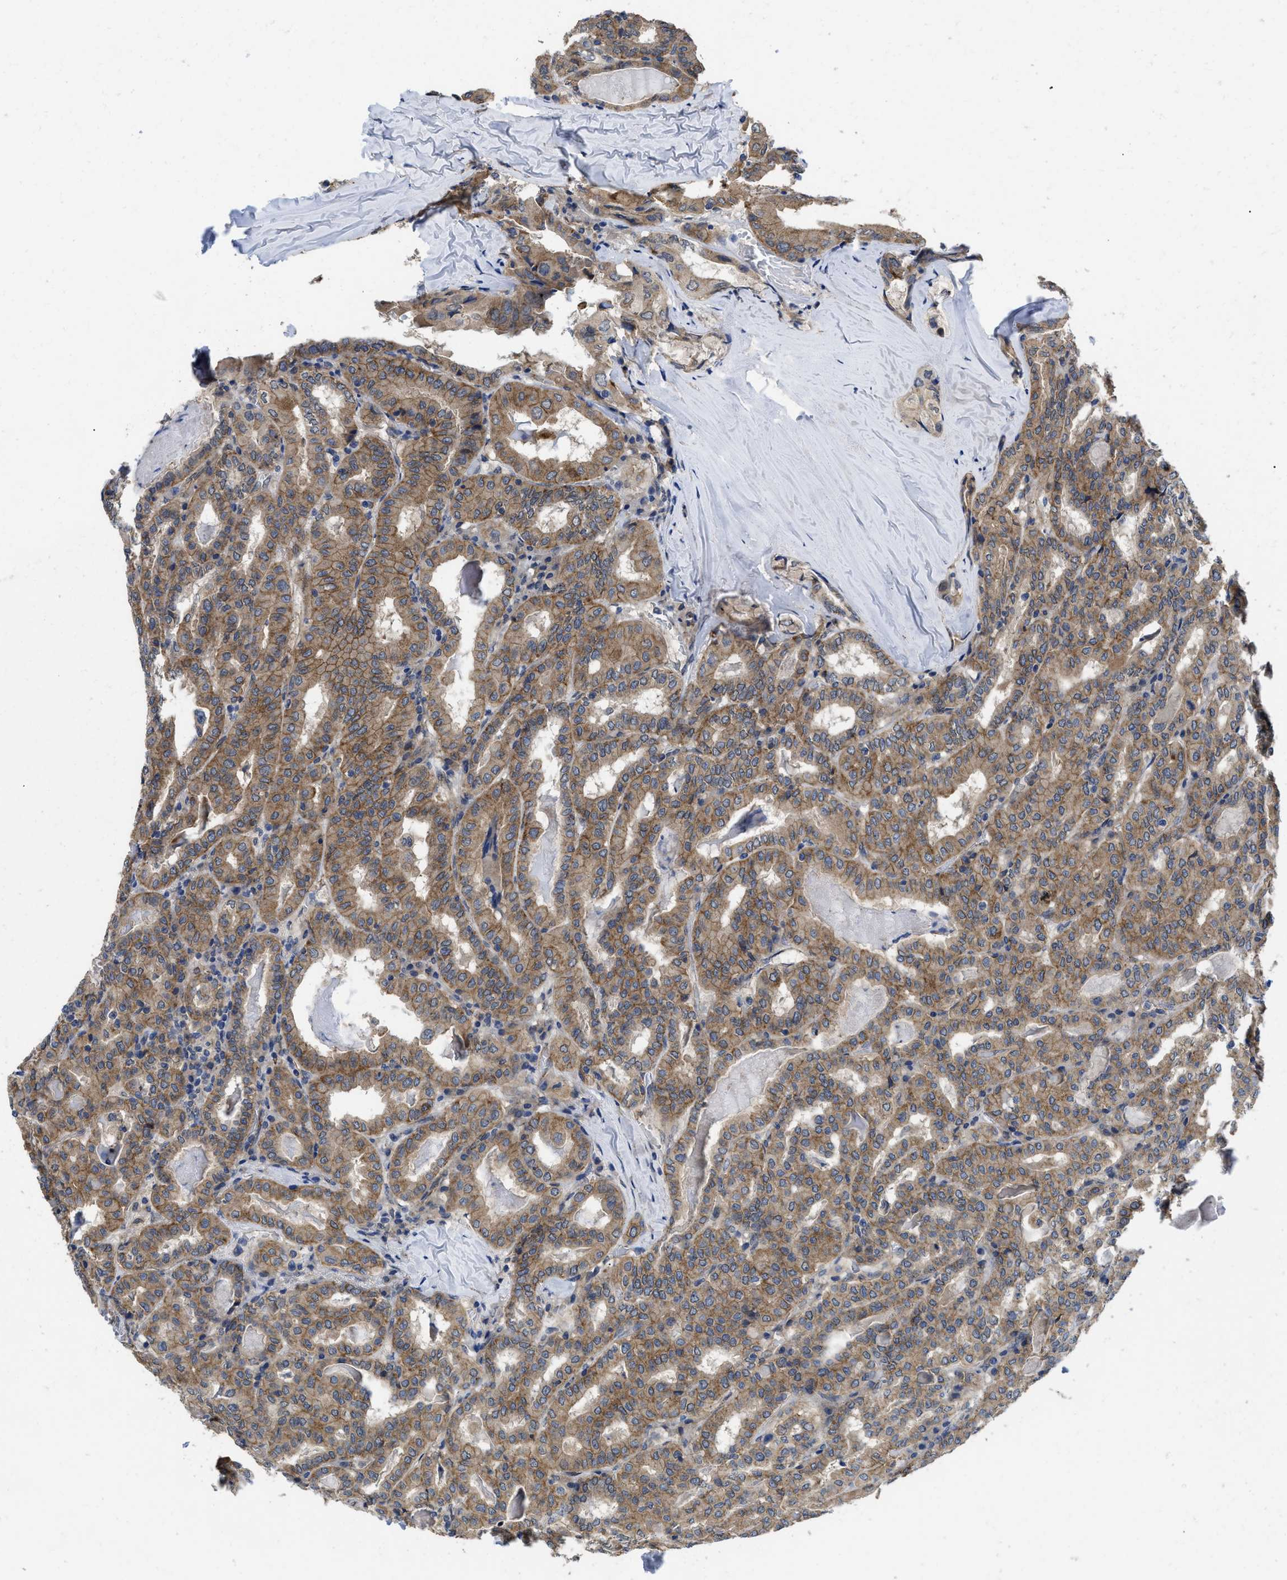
{"staining": {"intensity": "moderate", "quantity": ">75%", "location": "cytoplasmic/membranous"}, "tissue": "thyroid cancer", "cell_type": "Tumor cells", "image_type": "cancer", "snomed": [{"axis": "morphology", "description": "Papillary adenocarcinoma, NOS"}, {"axis": "topography", "description": "Thyroid gland"}], "caption": "Papillary adenocarcinoma (thyroid) was stained to show a protein in brown. There is medium levels of moderate cytoplasmic/membranous expression in approximately >75% of tumor cells.", "gene": "PKD2", "patient": {"sex": "female", "age": 42}}